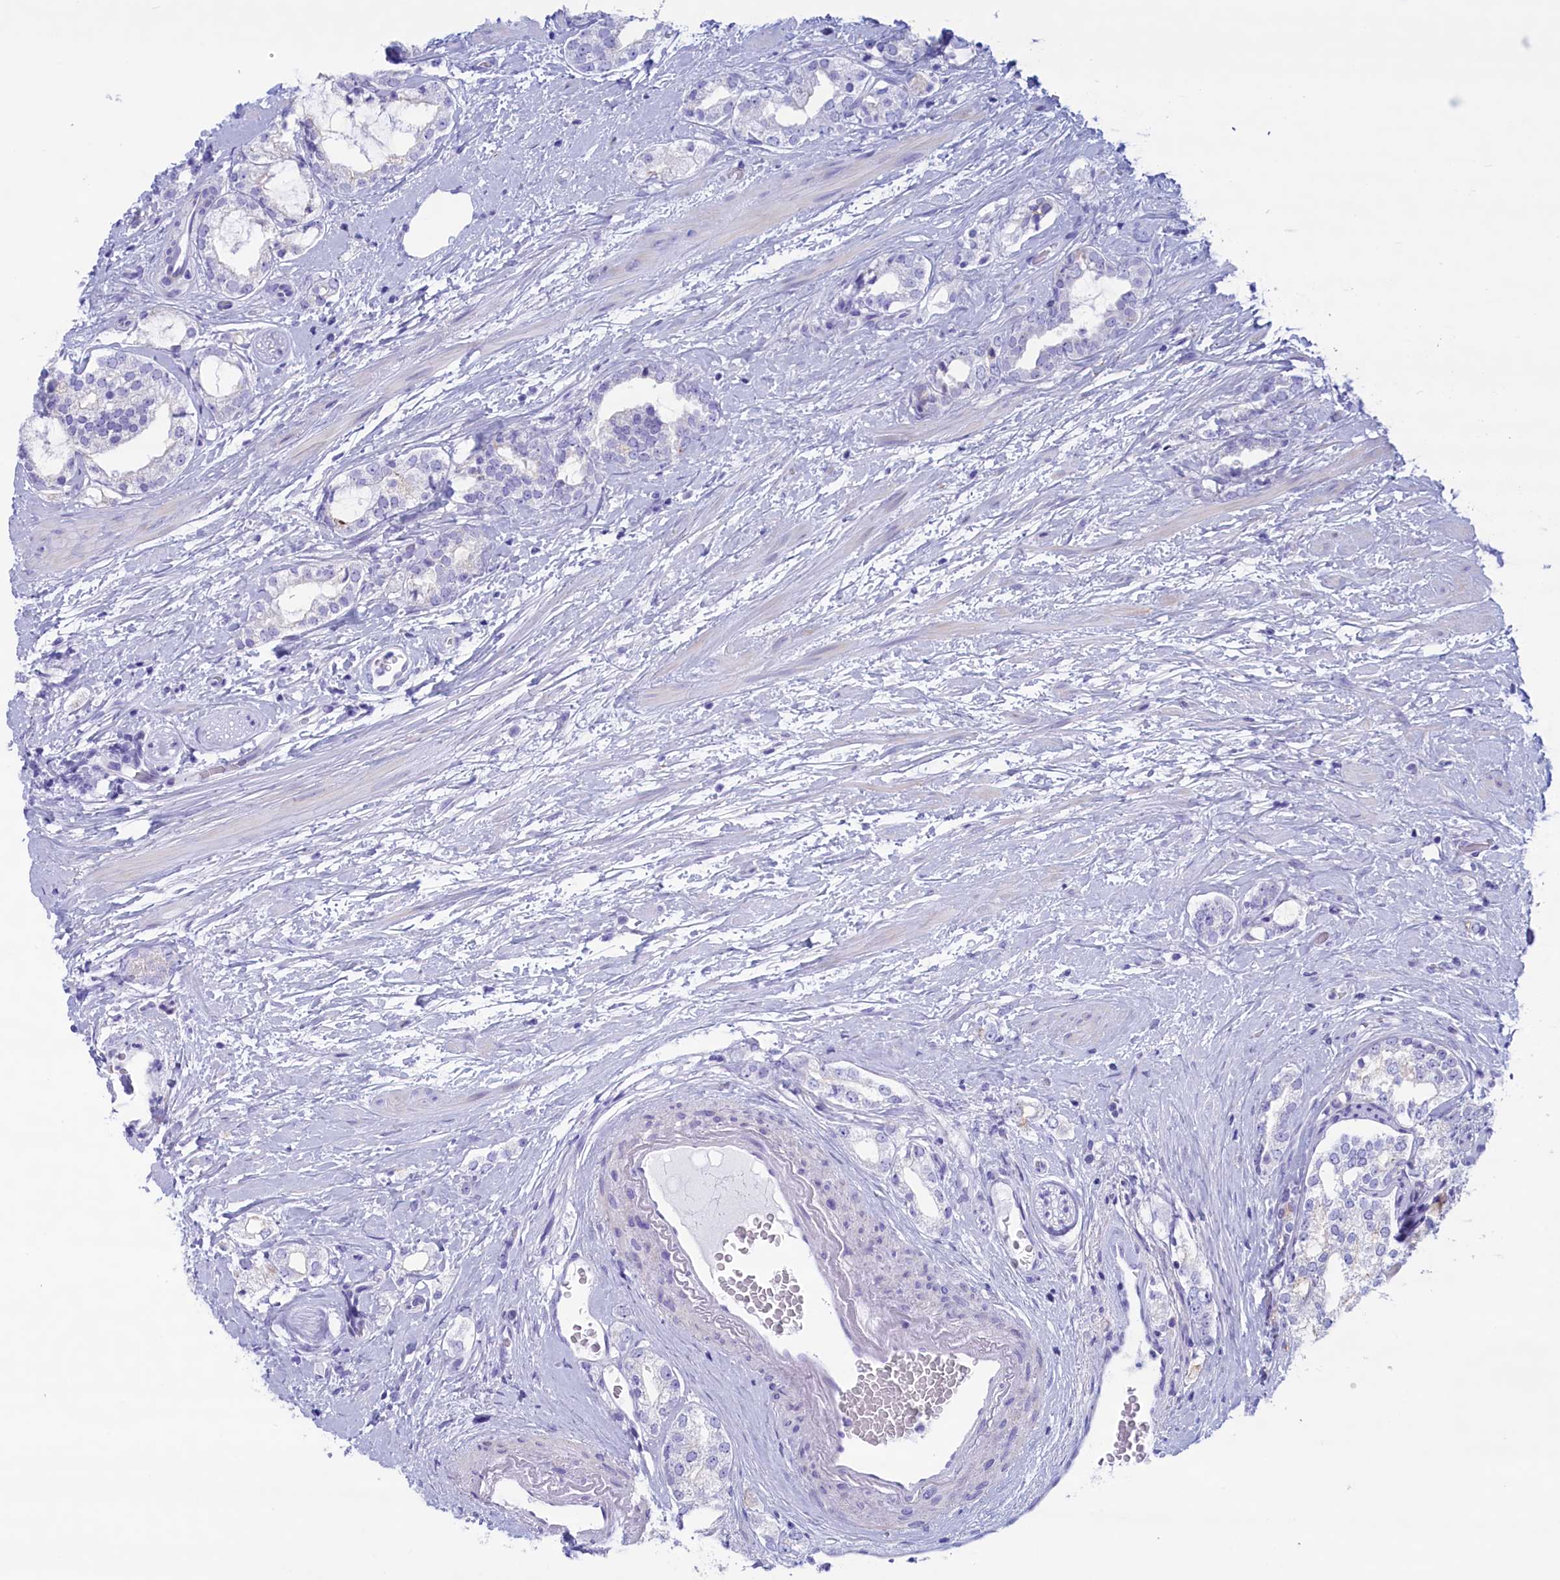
{"staining": {"intensity": "negative", "quantity": "none", "location": "none"}, "tissue": "prostate cancer", "cell_type": "Tumor cells", "image_type": "cancer", "snomed": [{"axis": "morphology", "description": "Adenocarcinoma, High grade"}, {"axis": "topography", "description": "Prostate"}], "caption": "Photomicrograph shows no significant protein expression in tumor cells of prostate cancer (high-grade adenocarcinoma). (DAB (3,3'-diaminobenzidine) immunohistochemistry (IHC), high magnification).", "gene": "MPV17L2", "patient": {"sex": "male", "age": 64}}